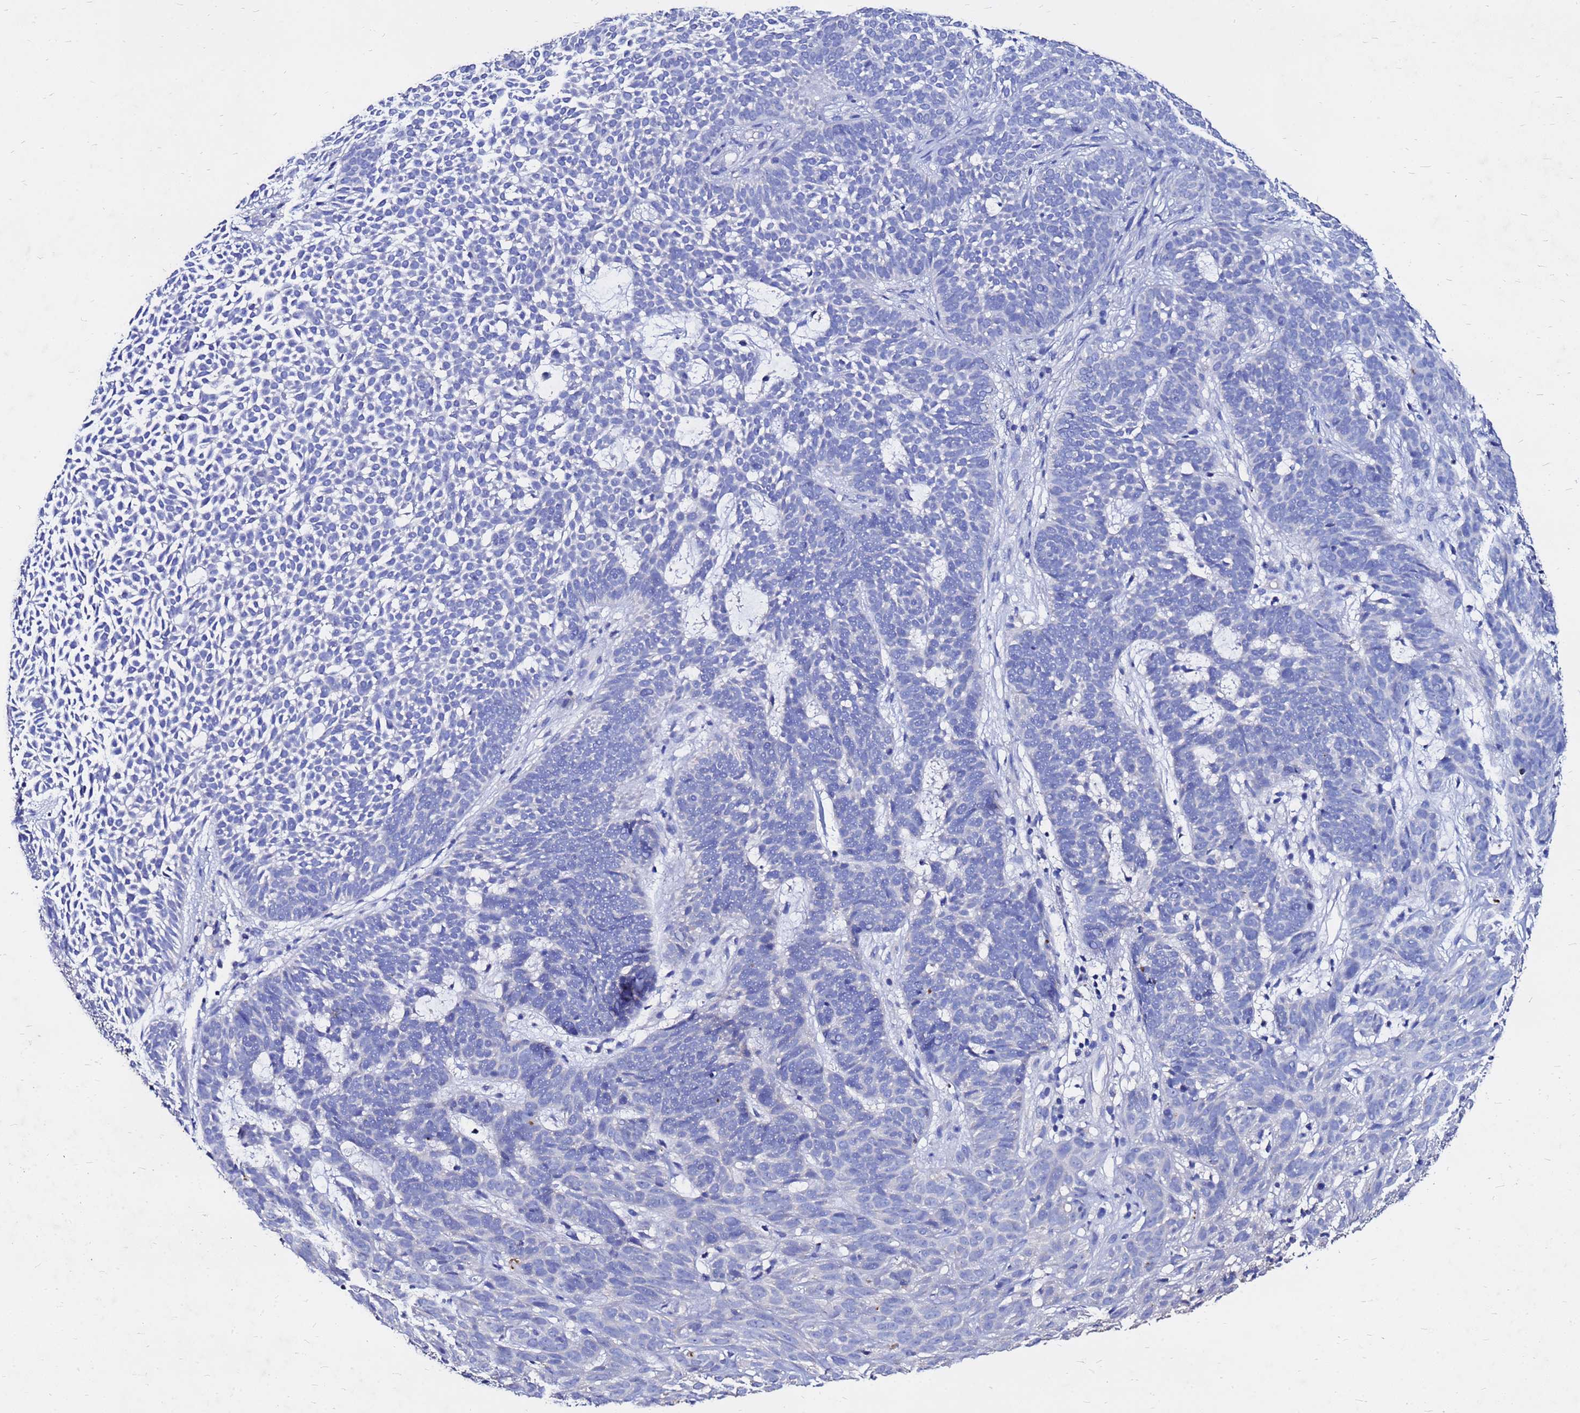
{"staining": {"intensity": "negative", "quantity": "none", "location": "none"}, "tissue": "skin cancer", "cell_type": "Tumor cells", "image_type": "cancer", "snomed": [{"axis": "morphology", "description": "Basal cell carcinoma"}, {"axis": "topography", "description": "Skin"}], "caption": "The IHC image has no significant positivity in tumor cells of skin basal cell carcinoma tissue.", "gene": "FAM183A", "patient": {"sex": "female", "age": 78}}